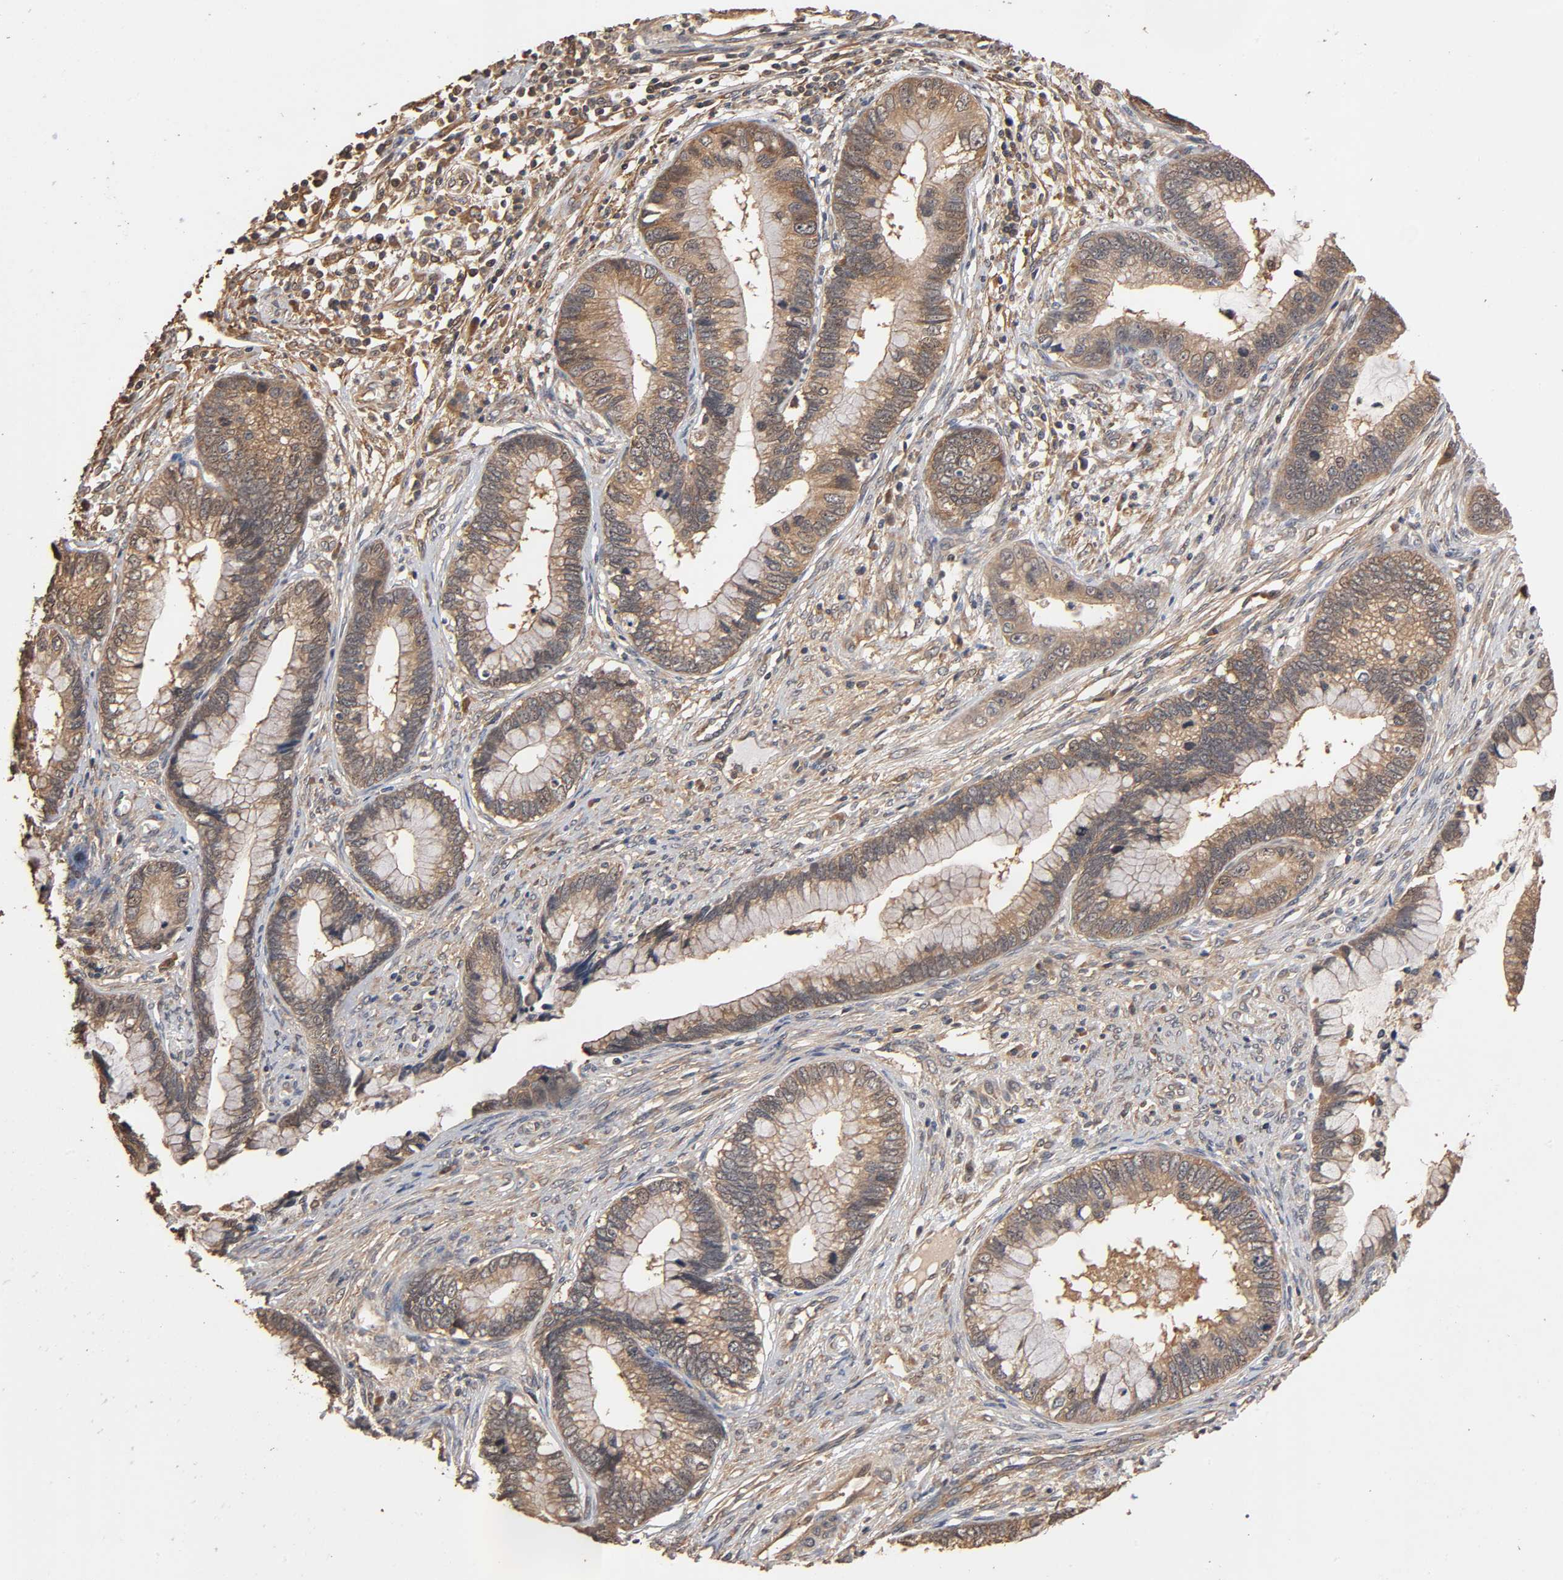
{"staining": {"intensity": "moderate", "quantity": ">75%", "location": "cytoplasmic/membranous"}, "tissue": "cervical cancer", "cell_type": "Tumor cells", "image_type": "cancer", "snomed": [{"axis": "morphology", "description": "Adenocarcinoma, NOS"}, {"axis": "topography", "description": "Cervix"}], "caption": "A brown stain shows moderate cytoplasmic/membranous expression of a protein in cervical adenocarcinoma tumor cells.", "gene": "ARHGEF7", "patient": {"sex": "female", "age": 44}}